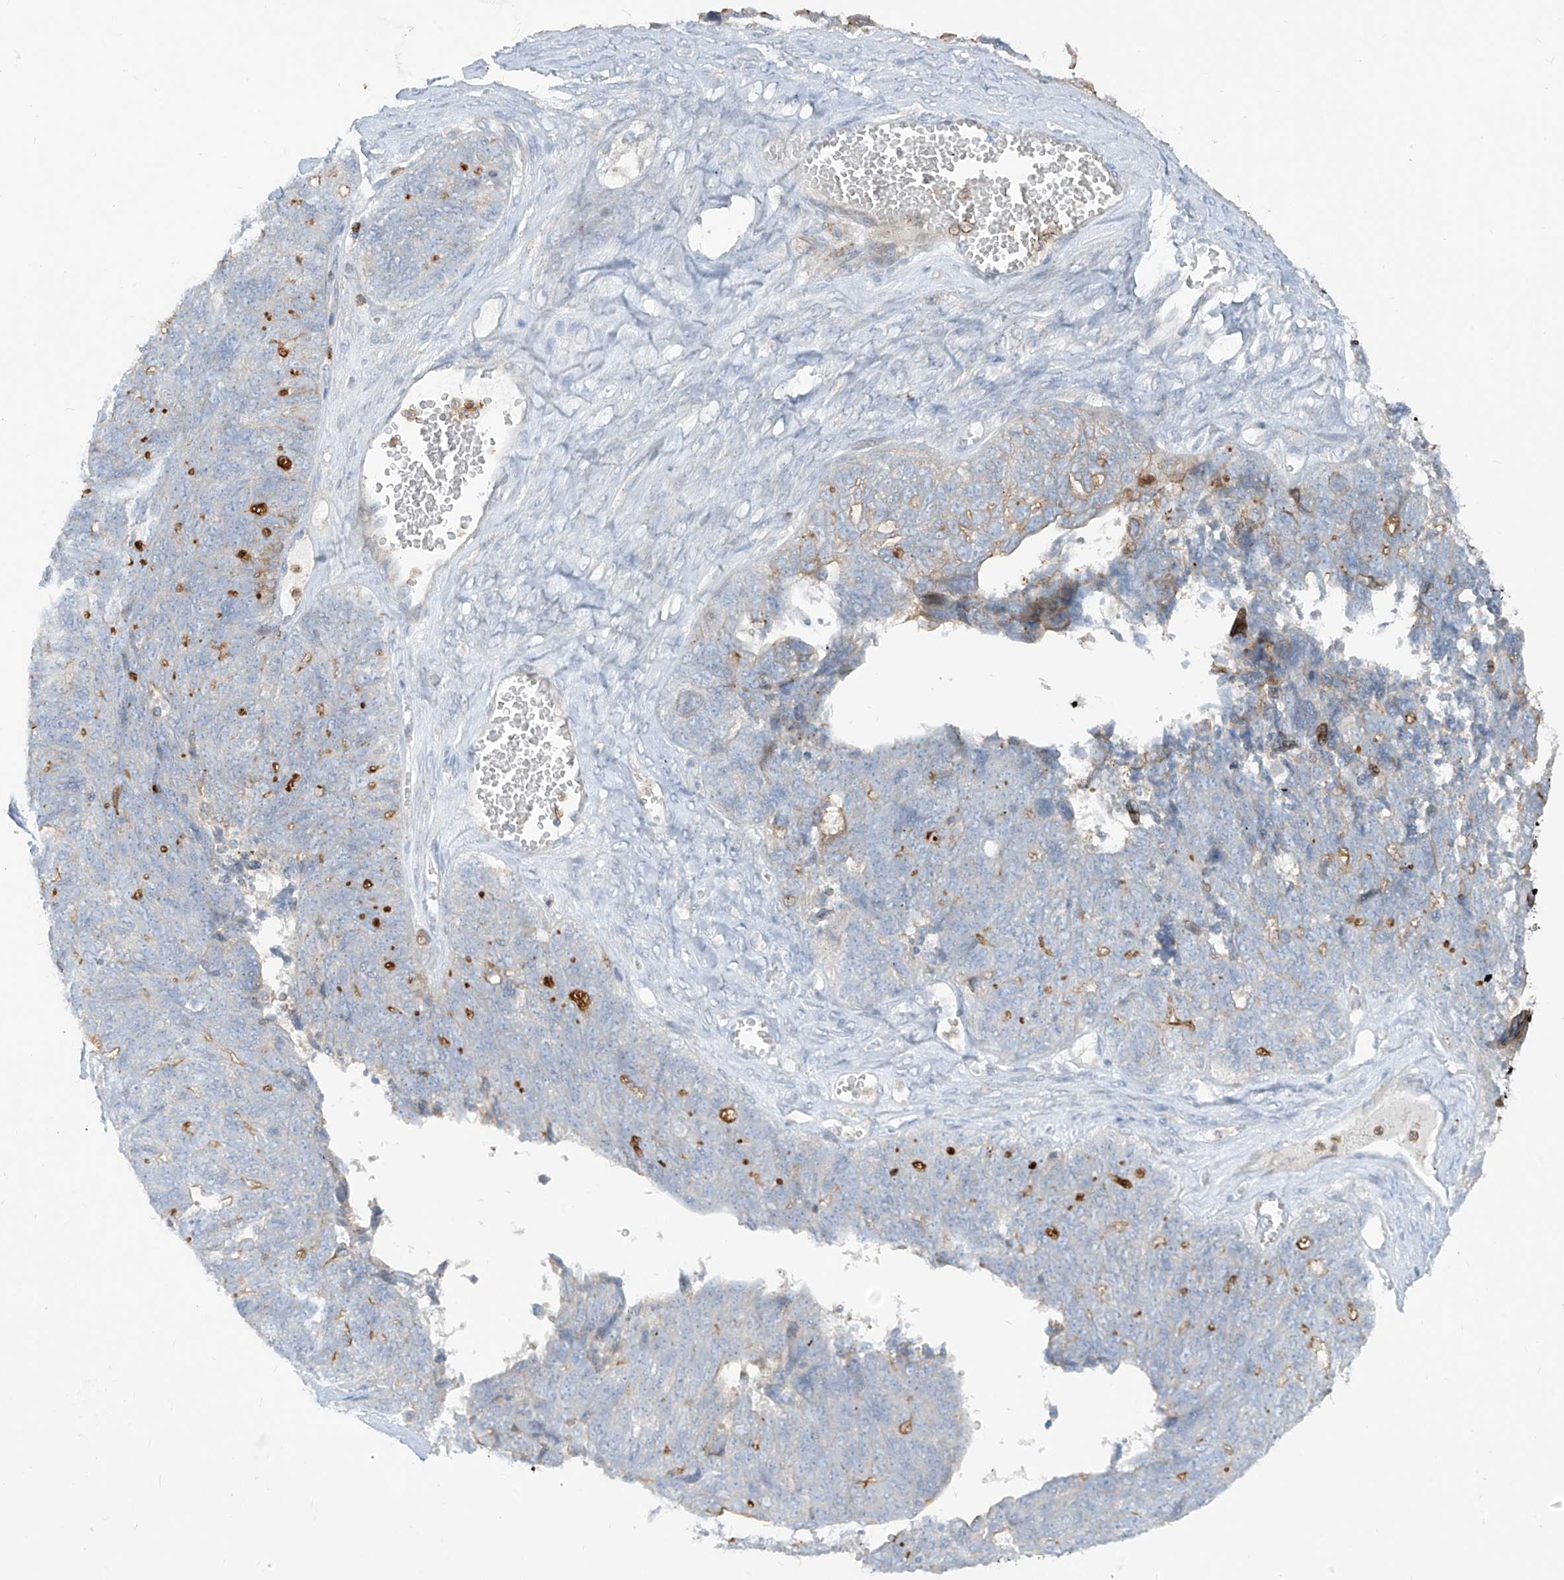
{"staining": {"intensity": "moderate", "quantity": "<25%", "location": "cytoplasmic/membranous"}, "tissue": "ovarian cancer", "cell_type": "Tumor cells", "image_type": "cancer", "snomed": [{"axis": "morphology", "description": "Cystadenocarcinoma, serous, NOS"}, {"axis": "topography", "description": "Ovary"}], "caption": "An image of human ovarian cancer stained for a protein demonstrates moderate cytoplasmic/membranous brown staining in tumor cells.", "gene": "NOTO", "patient": {"sex": "female", "age": 79}}